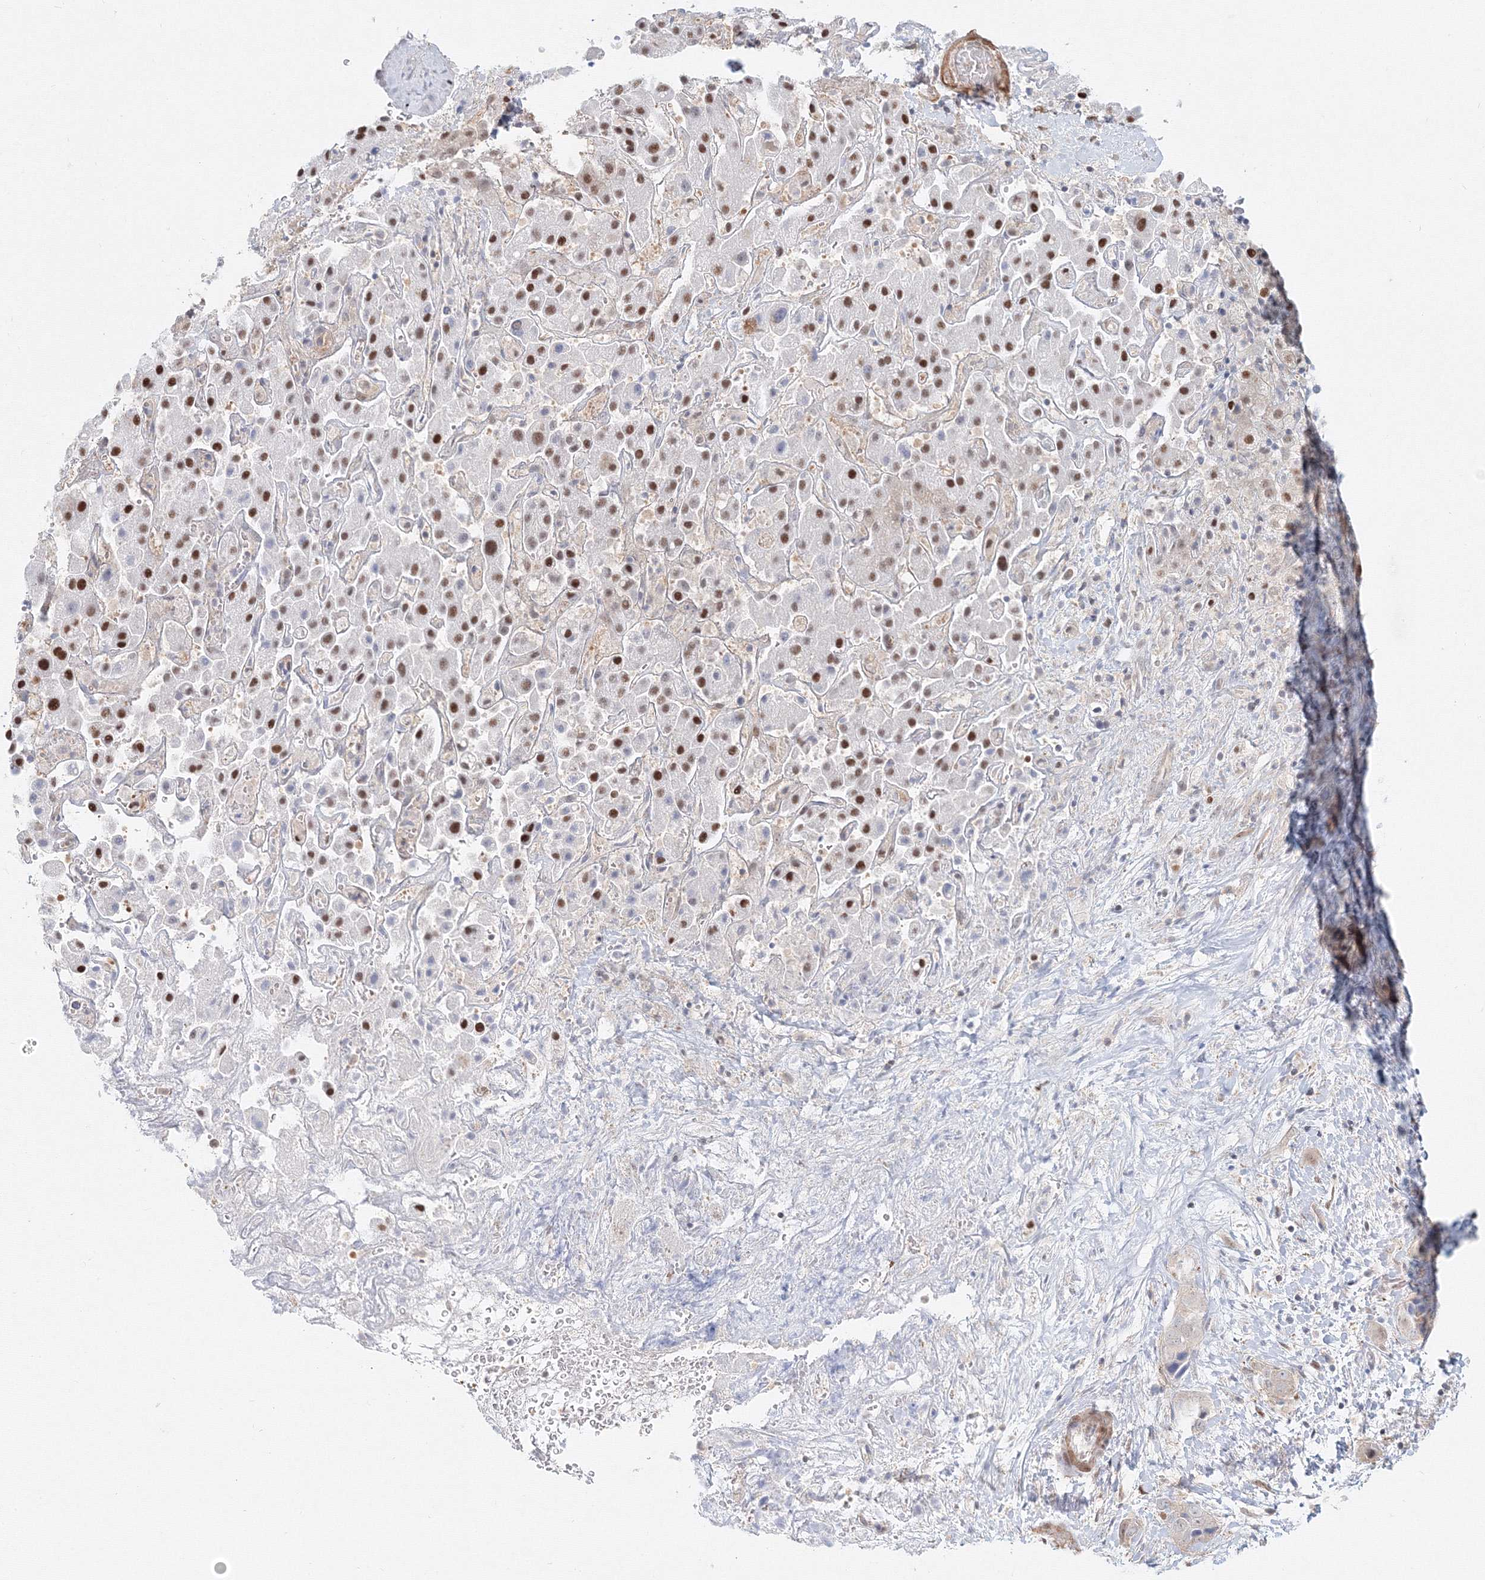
{"staining": {"intensity": "moderate", "quantity": "25%-75%", "location": "nuclear"}, "tissue": "liver cancer", "cell_type": "Tumor cells", "image_type": "cancer", "snomed": [{"axis": "morphology", "description": "Cholangiocarcinoma"}, {"axis": "topography", "description": "Liver"}], "caption": "Cholangiocarcinoma (liver) tissue demonstrates moderate nuclear staining in approximately 25%-75% of tumor cells (DAB IHC, brown staining for protein, blue staining for nuclei).", "gene": "ARHGAP21", "patient": {"sex": "female", "age": 52}}